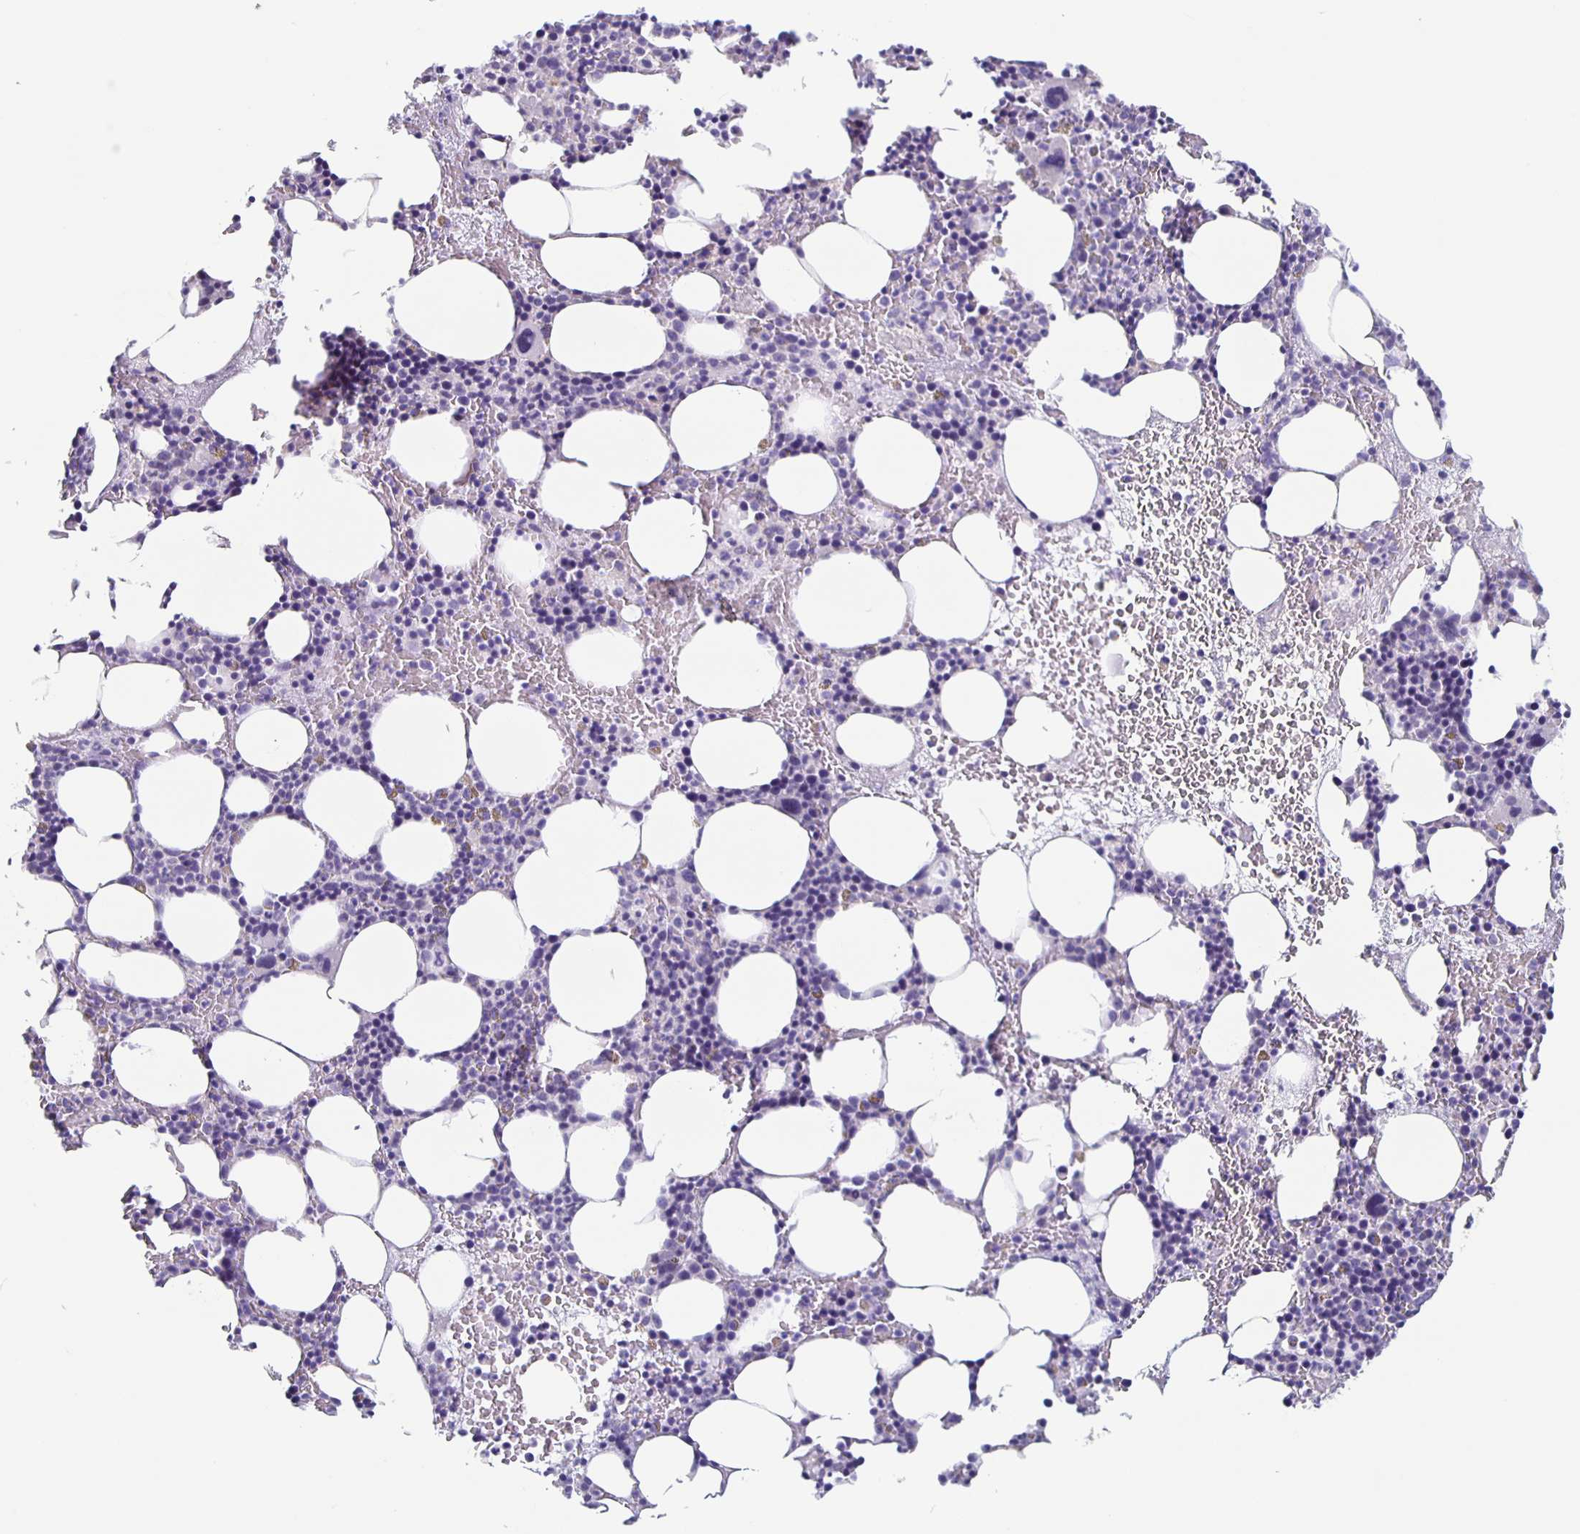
{"staining": {"intensity": "negative", "quantity": "none", "location": "none"}, "tissue": "bone marrow", "cell_type": "Hematopoietic cells", "image_type": "normal", "snomed": [{"axis": "morphology", "description": "Normal tissue, NOS"}, {"axis": "topography", "description": "Bone marrow"}], "caption": "Protein analysis of normal bone marrow shows no significant positivity in hematopoietic cells.", "gene": "TPPP", "patient": {"sex": "female", "age": 72}}